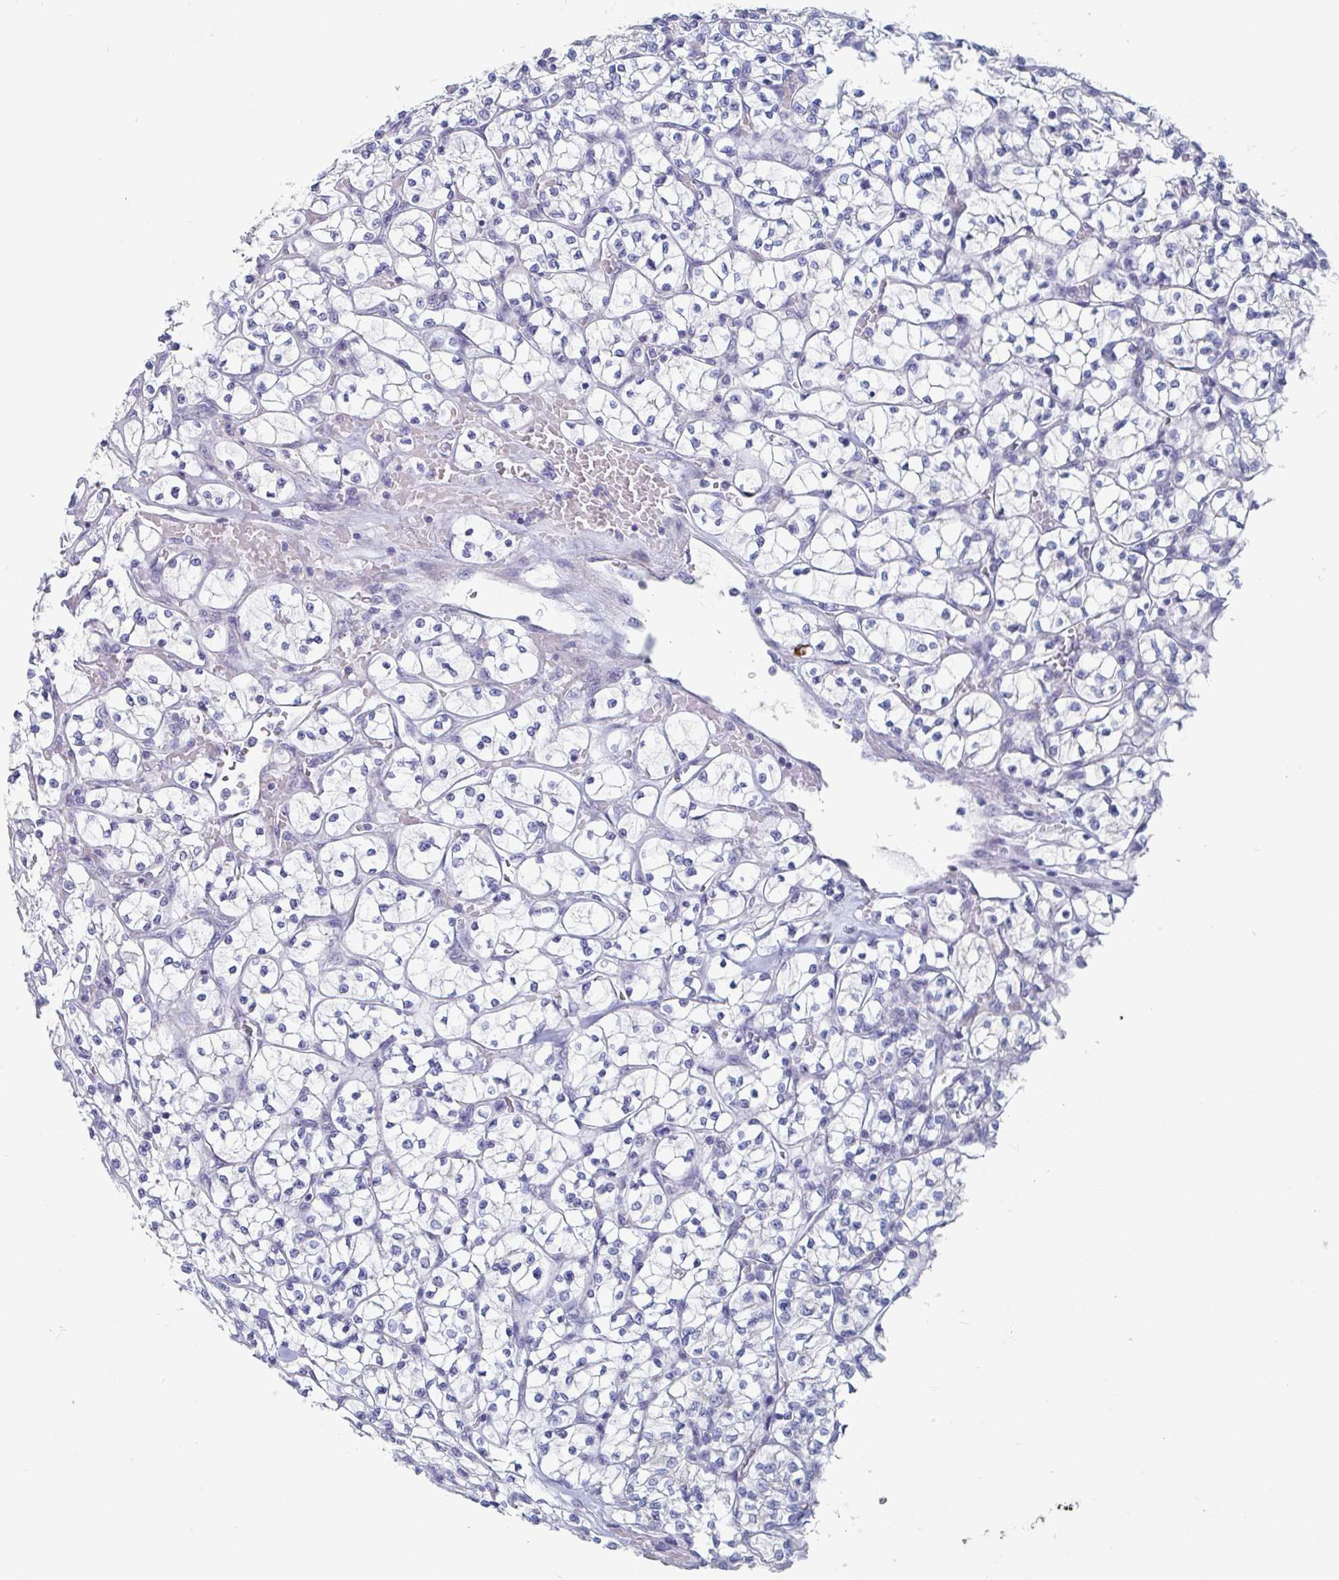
{"staining": {"intensity": "negative", "quantity": "none", "location": "none"}, "tissue": "renal cancer", "cell_type": "Tumor cells", "image_type": "cancer", "snomed": [{"axis": "morphology", "description": "Adenocarcinoma, NOS"}, {"axis": "topography", "description": "Kidney"}], "caption": "Protein analysis of renal adenocarcinoma shows no significant positivity in tumor cells.", "gene": "NT5C3B", "patient": {"sex": "female", "age": 64}}